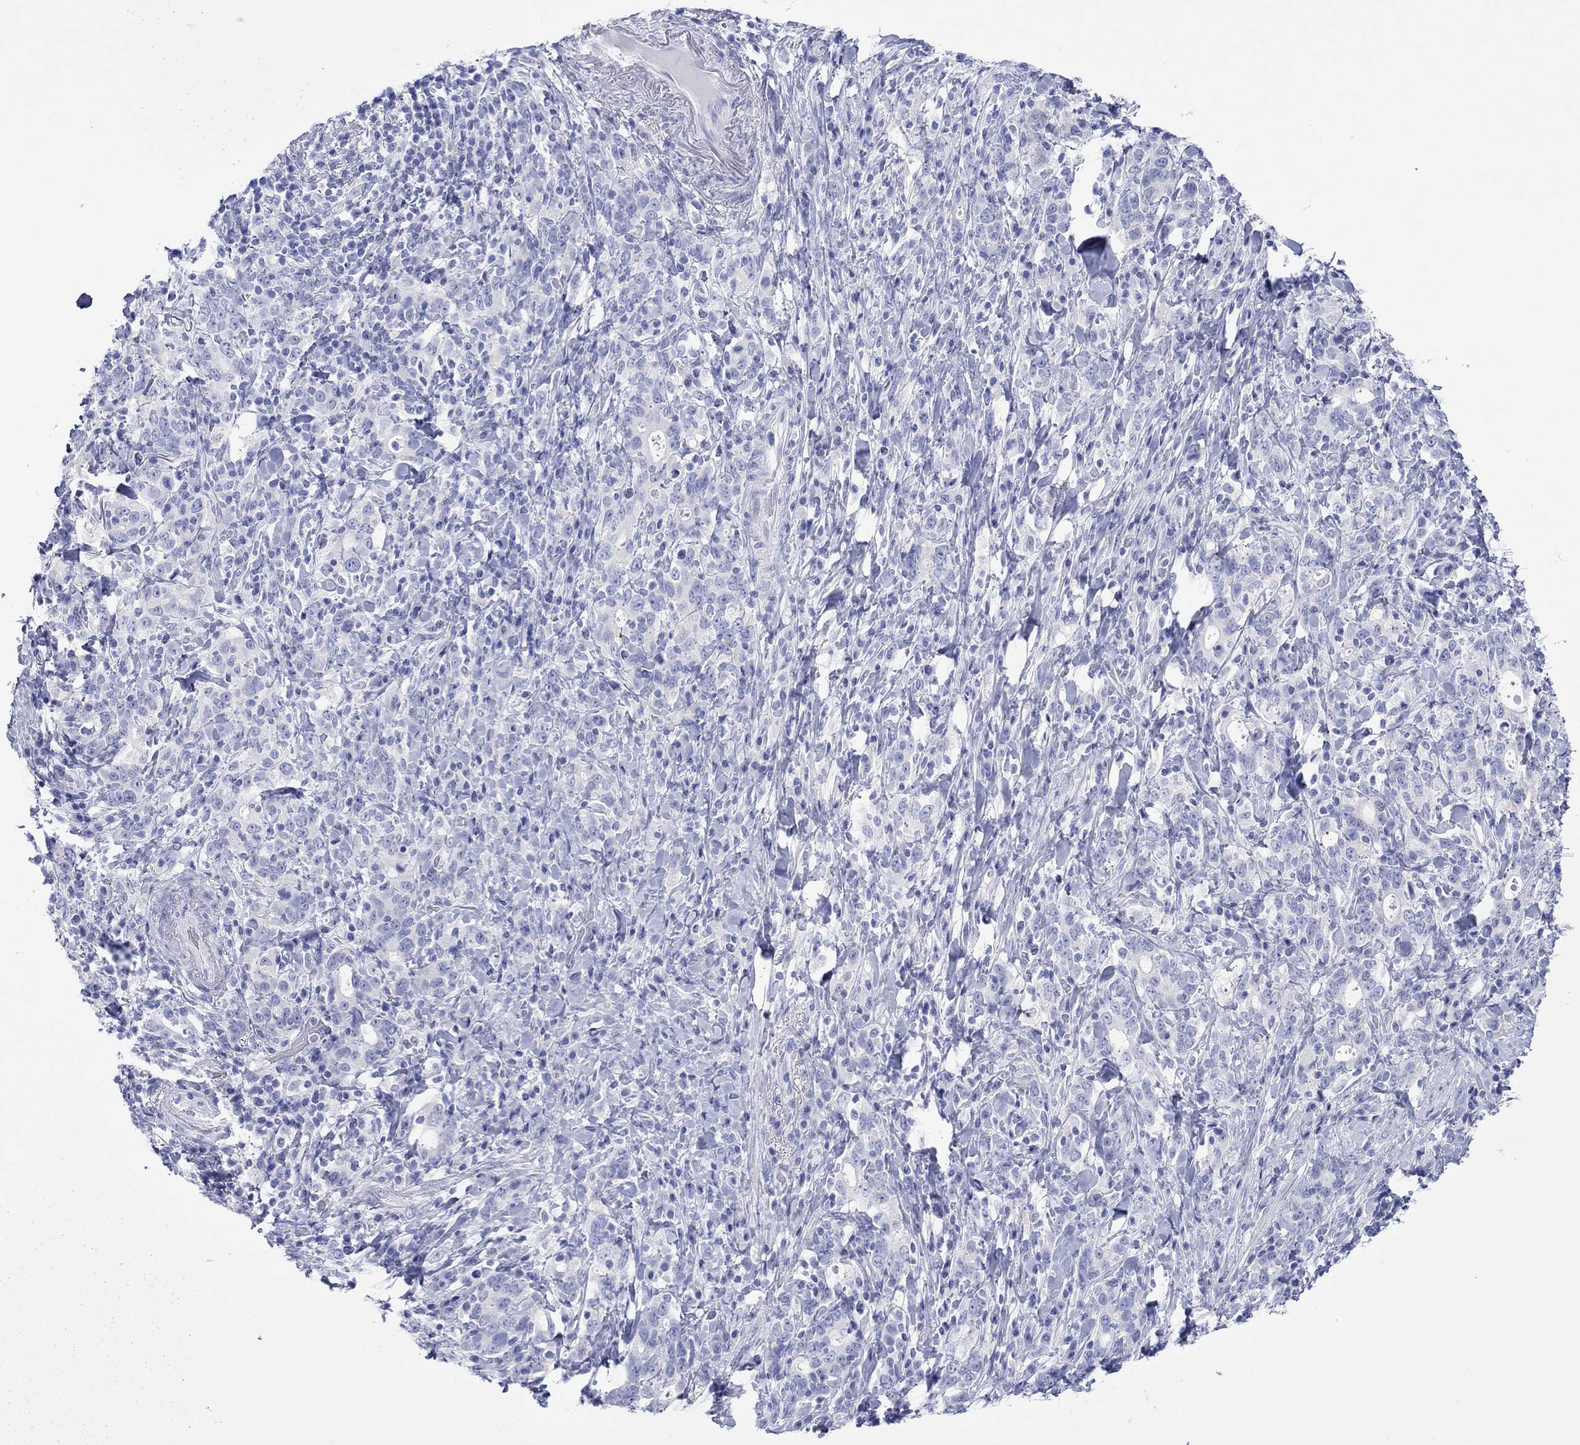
{"staining": {"intensity": "negative", "quantity": "none", "location": "none"}, "tissue": "stomach cancer", "cell_type": "Tumor cells", "image_type": "cancer", "snomed": [{"axis": "morphology", "description": "Adenocarcinoma, NOS"}, {"axis": "topography", "description": "Stomach"}], "caption": "Protein analysis of stomach cancer (adenocarcinoma) reveals no significant expression in tumor cells.", "gene": "MLANA", "patient": {"sex": "male", "age": 79}}